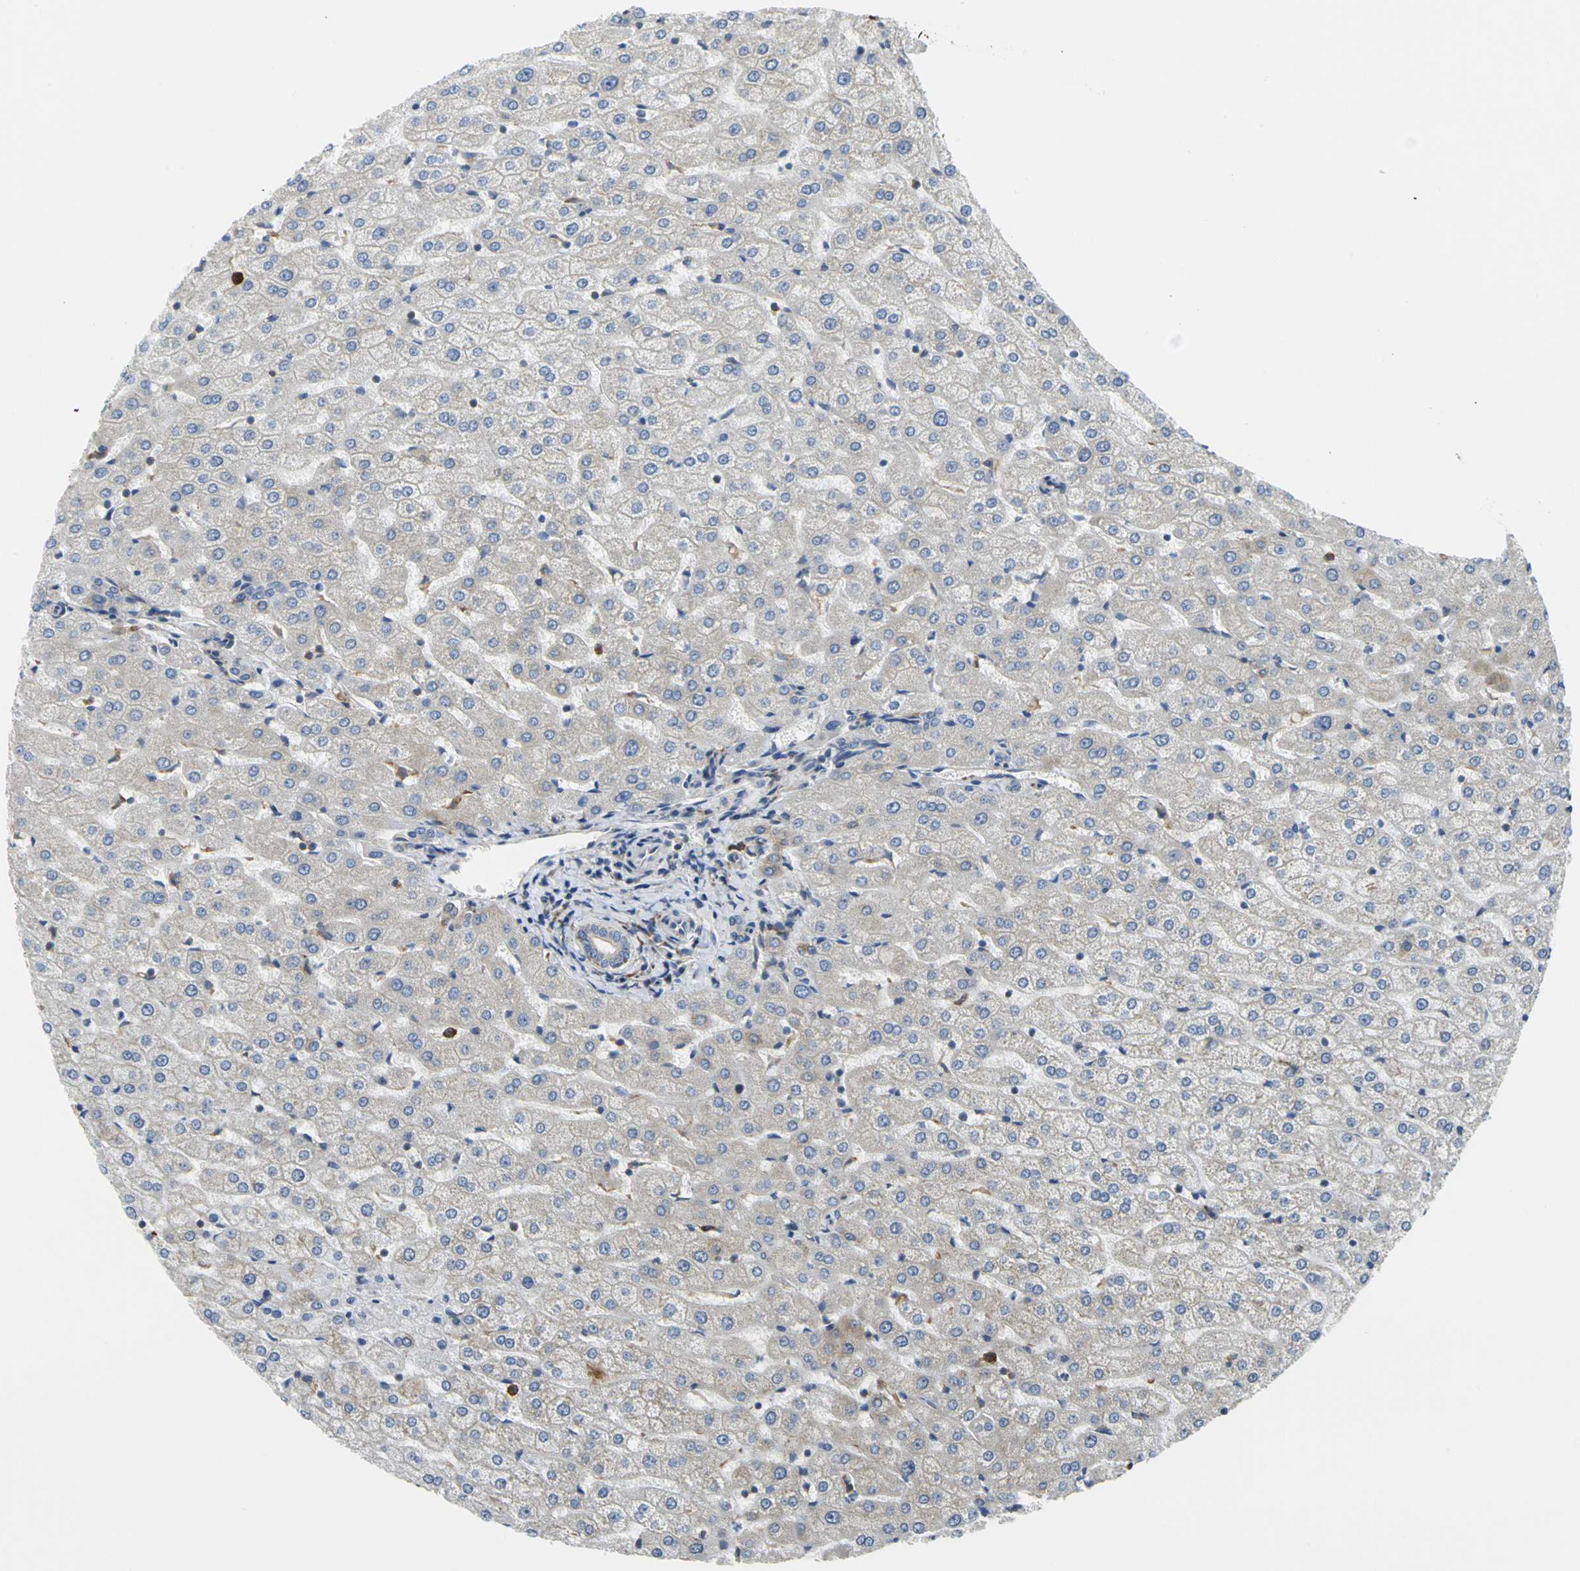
{"staining": {"intensity": "negative", "quantity": "none", "location": "none"}, "tissue": "liver", "cell_type": "Cholangiocytes", "image_type": "normal", "snomed": [{"axis": "morphology", "description": "Normal tissue, NOS"}, {"axis": "morphology", "description": "Fibrosis, NOS"}, {"axis": "topography", "description": "Liver"}], "caption": "This is a image of IHC staining of unremarkable liver, which shows no expression in cholangiocytes. (DAB (3,3'-diaminobenzidine) immunohistochemistry (IHC) with hematoxylin counter stain).", "gene": "YBX1", "patient": {"sex": "female", "age": 29}}